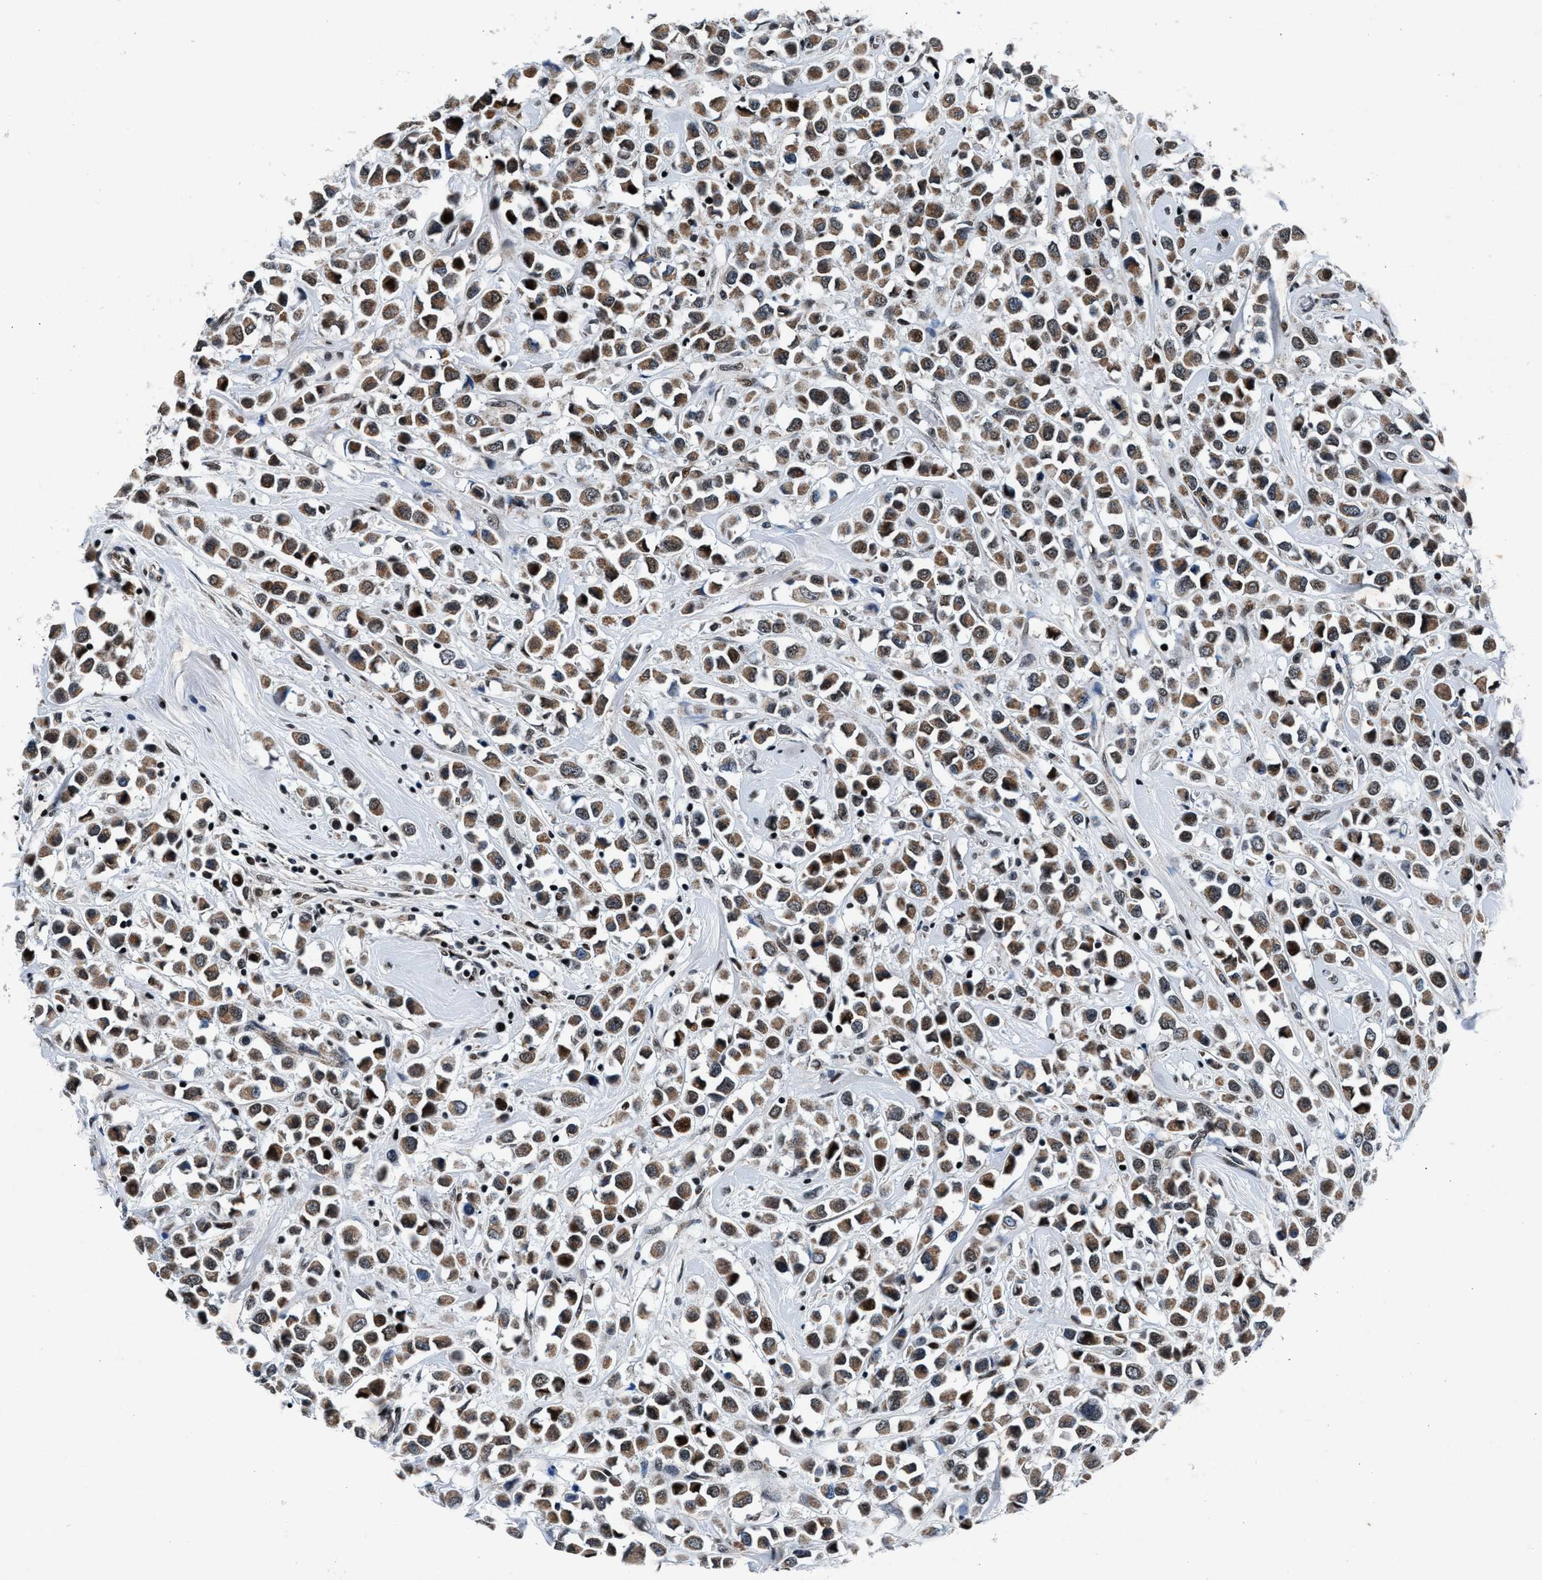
{"staining": {"intensity": "moderate", "quantity": ">75%", "location": "cytoplasmic/membranous,nuclear"}, "tissue": "breast cancer", "cell_type": "Tumor cells", "image_type": "cancer", "snomed": [{"axis": "morphology", "description": "Duct carcinoma"}, {"axis": "topography", "description": "Breast"}], "caption": "Intraductal carcinoma (breast) tissue reveals moderate cytoplasmic/membranous and nuclear expression in approximately >75% of tumor cells", "gene": "PRRC2B", "patient": {"sex": "female", "age": 61}}